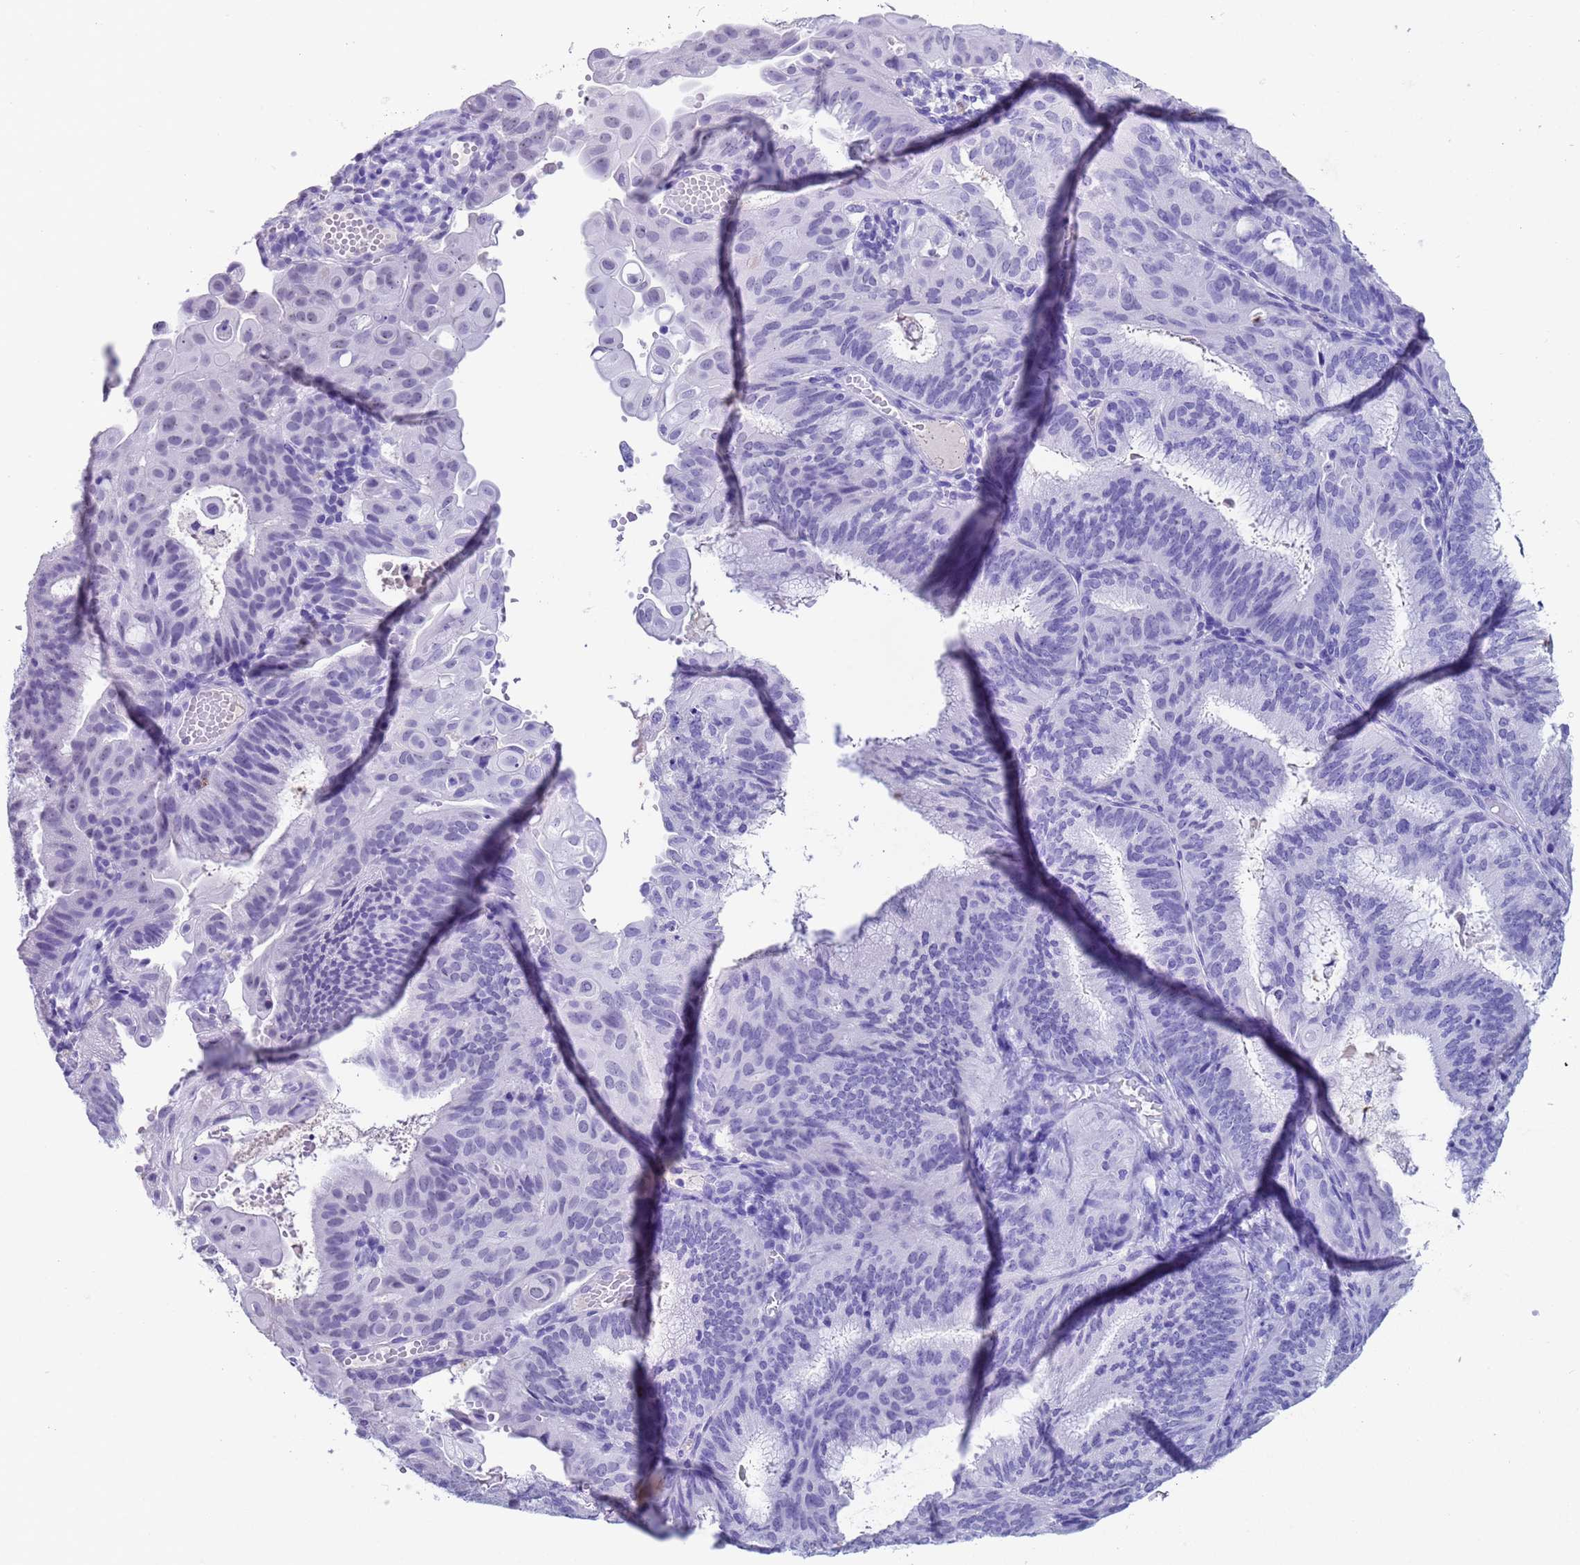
{"staining": {"intensity": "negative", "quantity": "none", "location": "none"}, "tissue": "endometrial cancer", "cell_type": "Tumor cells", "image_type": "cancer", "snomed": [{"axis": "morphology", "description": "Adenocarcinoma, NOS"}, {"axis": "topography", "description": "Endometrium"}], "caption": "Immunohistochemistry (IHC) image of neoplastic tissue: human endometrial adenocarcinoma stained with DAB (3,3'-diaminobenzidine) shows no significant protein positivity in tumor cells. The staining is performed using DAB brown chromogen with nuclei counter-stained in using hematoxylin.", "gene": "CKM", "patient": {"sex": "female", "age": 49}}